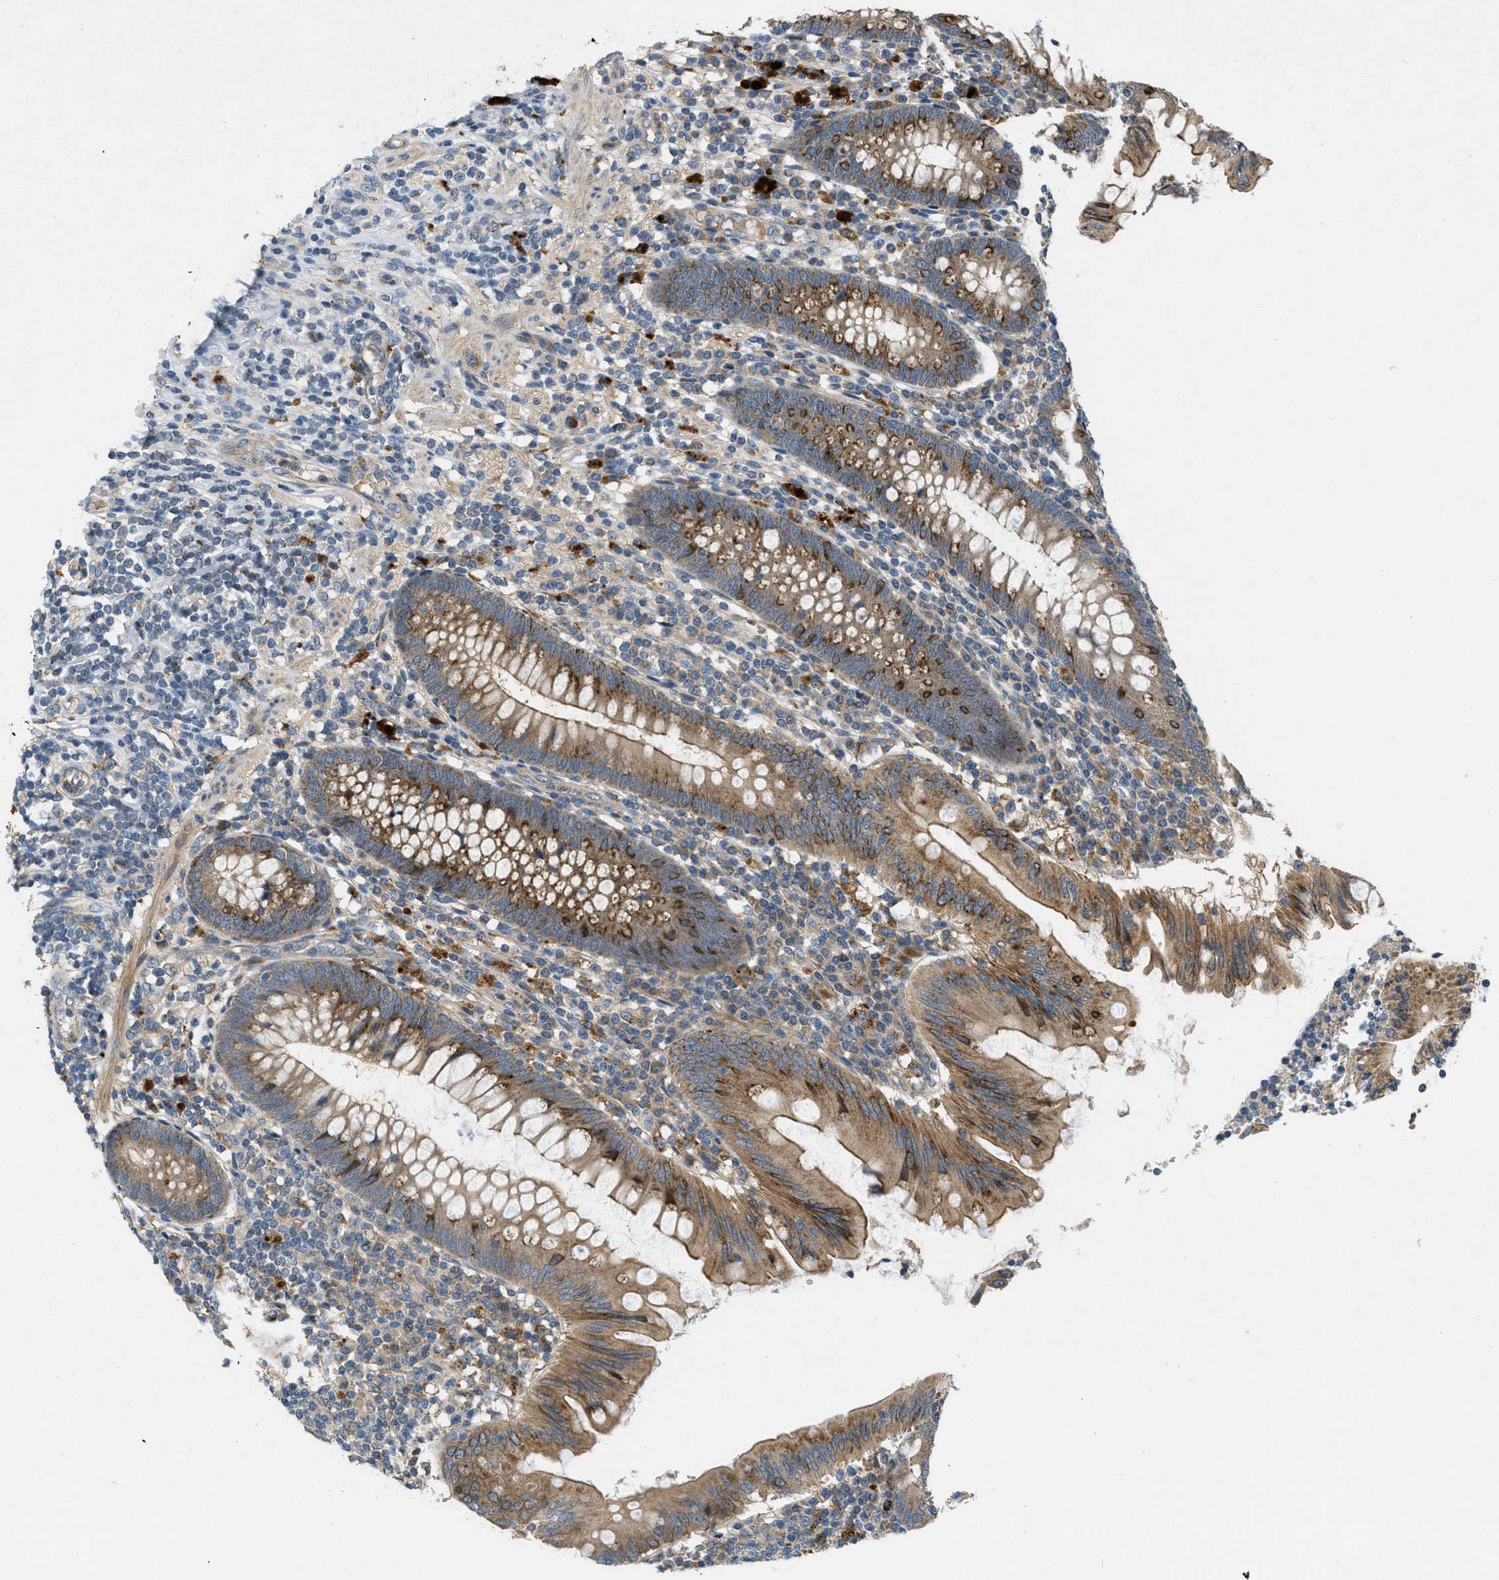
{"staining": {"intensity": "moderate", "quantity": ">75%", "location": "cytoplasmic/membranous"}, "tissue": "appendix", "cell_type": "Glandular cells", "image_type": "normal", "snomed": [{"axis": "morphology", "description": "Normal tissue, NOS"}, {"axis": "morphology", "description": "Inflammation, NOS"}, {"axis": "topography", "description": "Appendix"}], "caption": "A histopathology image of human appendix stained for a protein demonstrates moderate cytoplasmic/membranous brown staining in glandular cells. Nuclei are stained in blue.", "gene": "ADCY6", "patient": {"sex": "male", "age": 46}}